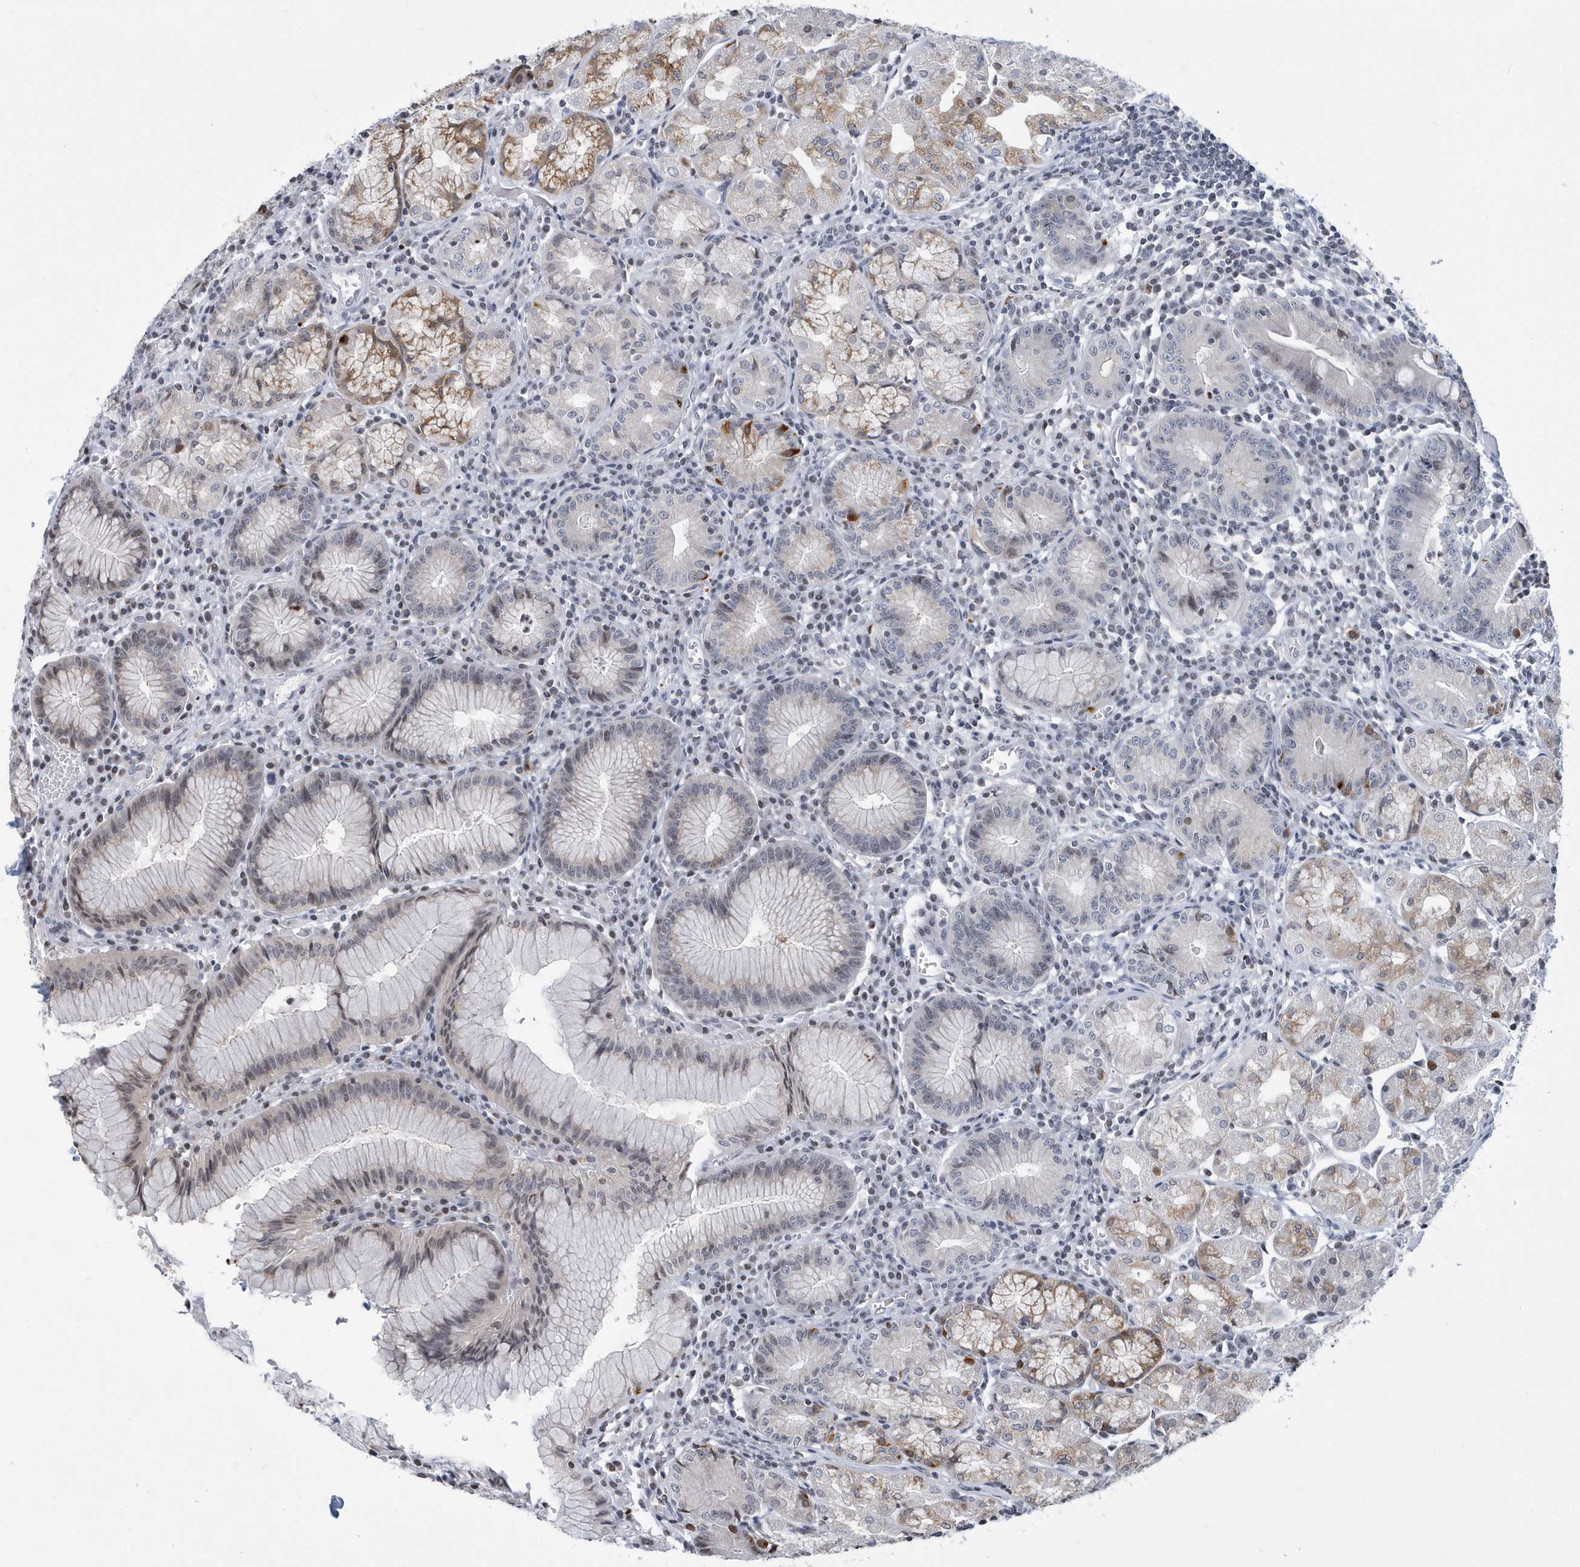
{"staining": {"intensity": "moderate", "quantity": "<25%", "location": "cytoplasmic/membranous"}, "tissue": "stomach", "cell_type": "Glandular cells", "image_type": "normal", "snomed": [{"axis": "morphology", "description": "Normal tissue, NOS"}, {"axis": "topography", "description": "Stomach"}], "caption": "Protein expression analysis of unremarkable human stomach reveals moderate cytoplasmic/membranous staining in approximately <25% of glandular cells.", "gene": "VWA5B2", "patient": {"sex": "male", "age": 55}}